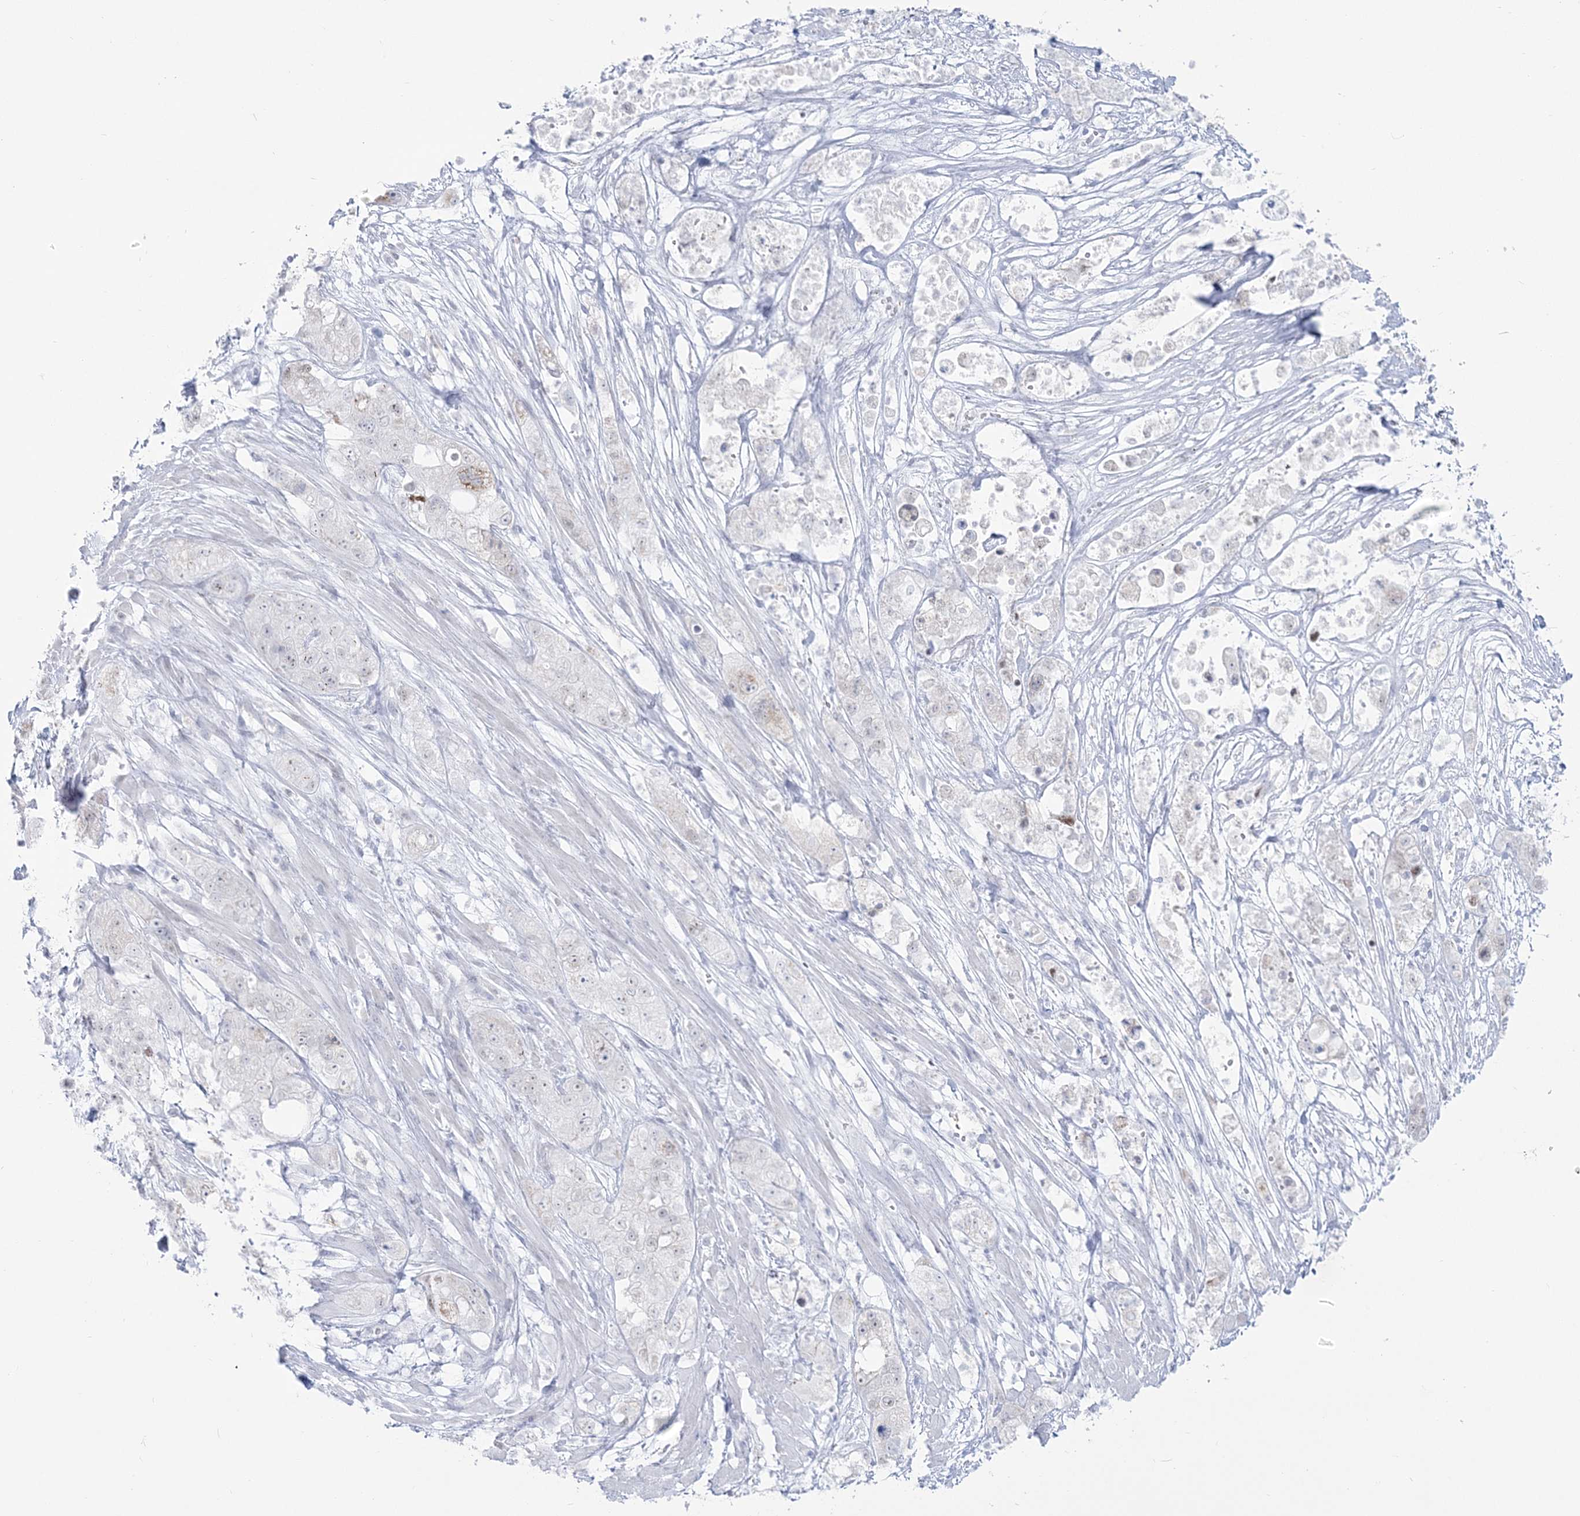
{"staining": {"intensity": "weak", "quantity": "<25%", "location": "nuclear"}, "tissue": "pancreatic cancer", "cell_type": "Tumor cells", "image_type": "cancer", "snomed": [{"axis": "morphology", "description": "Adenocarcinoma, NOS"}, {"axis": "topography", "description": "Pancreas"}], "caption": "Micrograph shows no protein expression in tumor cells of pancreatic cancer (adenocarcinoma) tissue.", "gene": "ZNF843", "patient": {"sex": "female", "age": 78}}